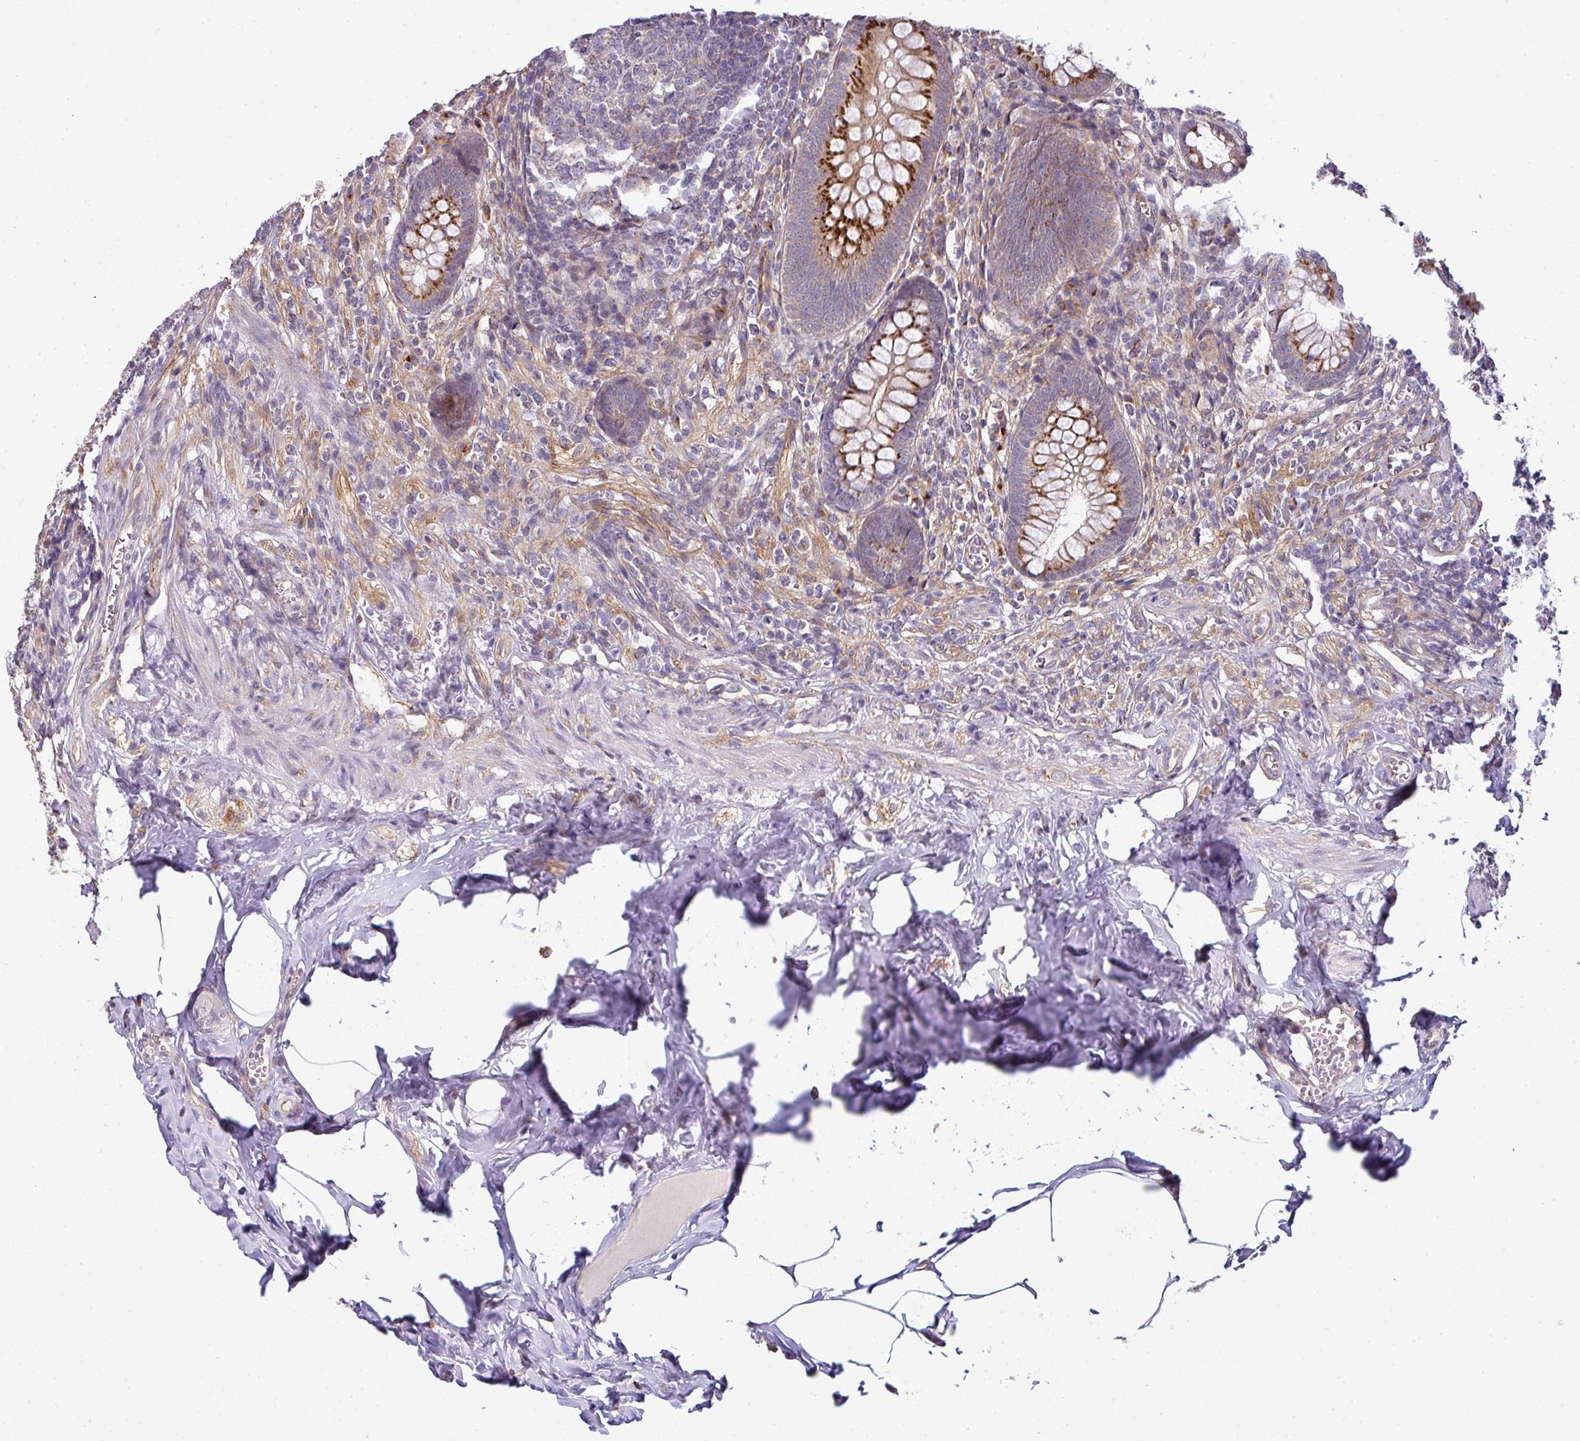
{"staining": {"intensity": "strong", "quantity": ">75%", "location": "cytoplasmic/membranous"}, "tissue": "appendix", "cell_type": "Glandular cells", "image_type": "normal", "snomed": [{"axis": "morphology", "description": "Normal tissue, NOS"}, {"axis": "topography", "description": "Appendix"}], "caption": "Immunohistochemistry (IHC) (DAB) staining of unremarkable human appendix shows strong cytoplasmic/membranous protein staining in about >75% of glandular cells. The staining was performed using DAB to visualize the protein expression in brown, while the nuclei were stained in blue with hematoxylin (Magnification: 20x).", "gene": "TIMMDC1", "patient": {"sex": "male", "age": 56}}